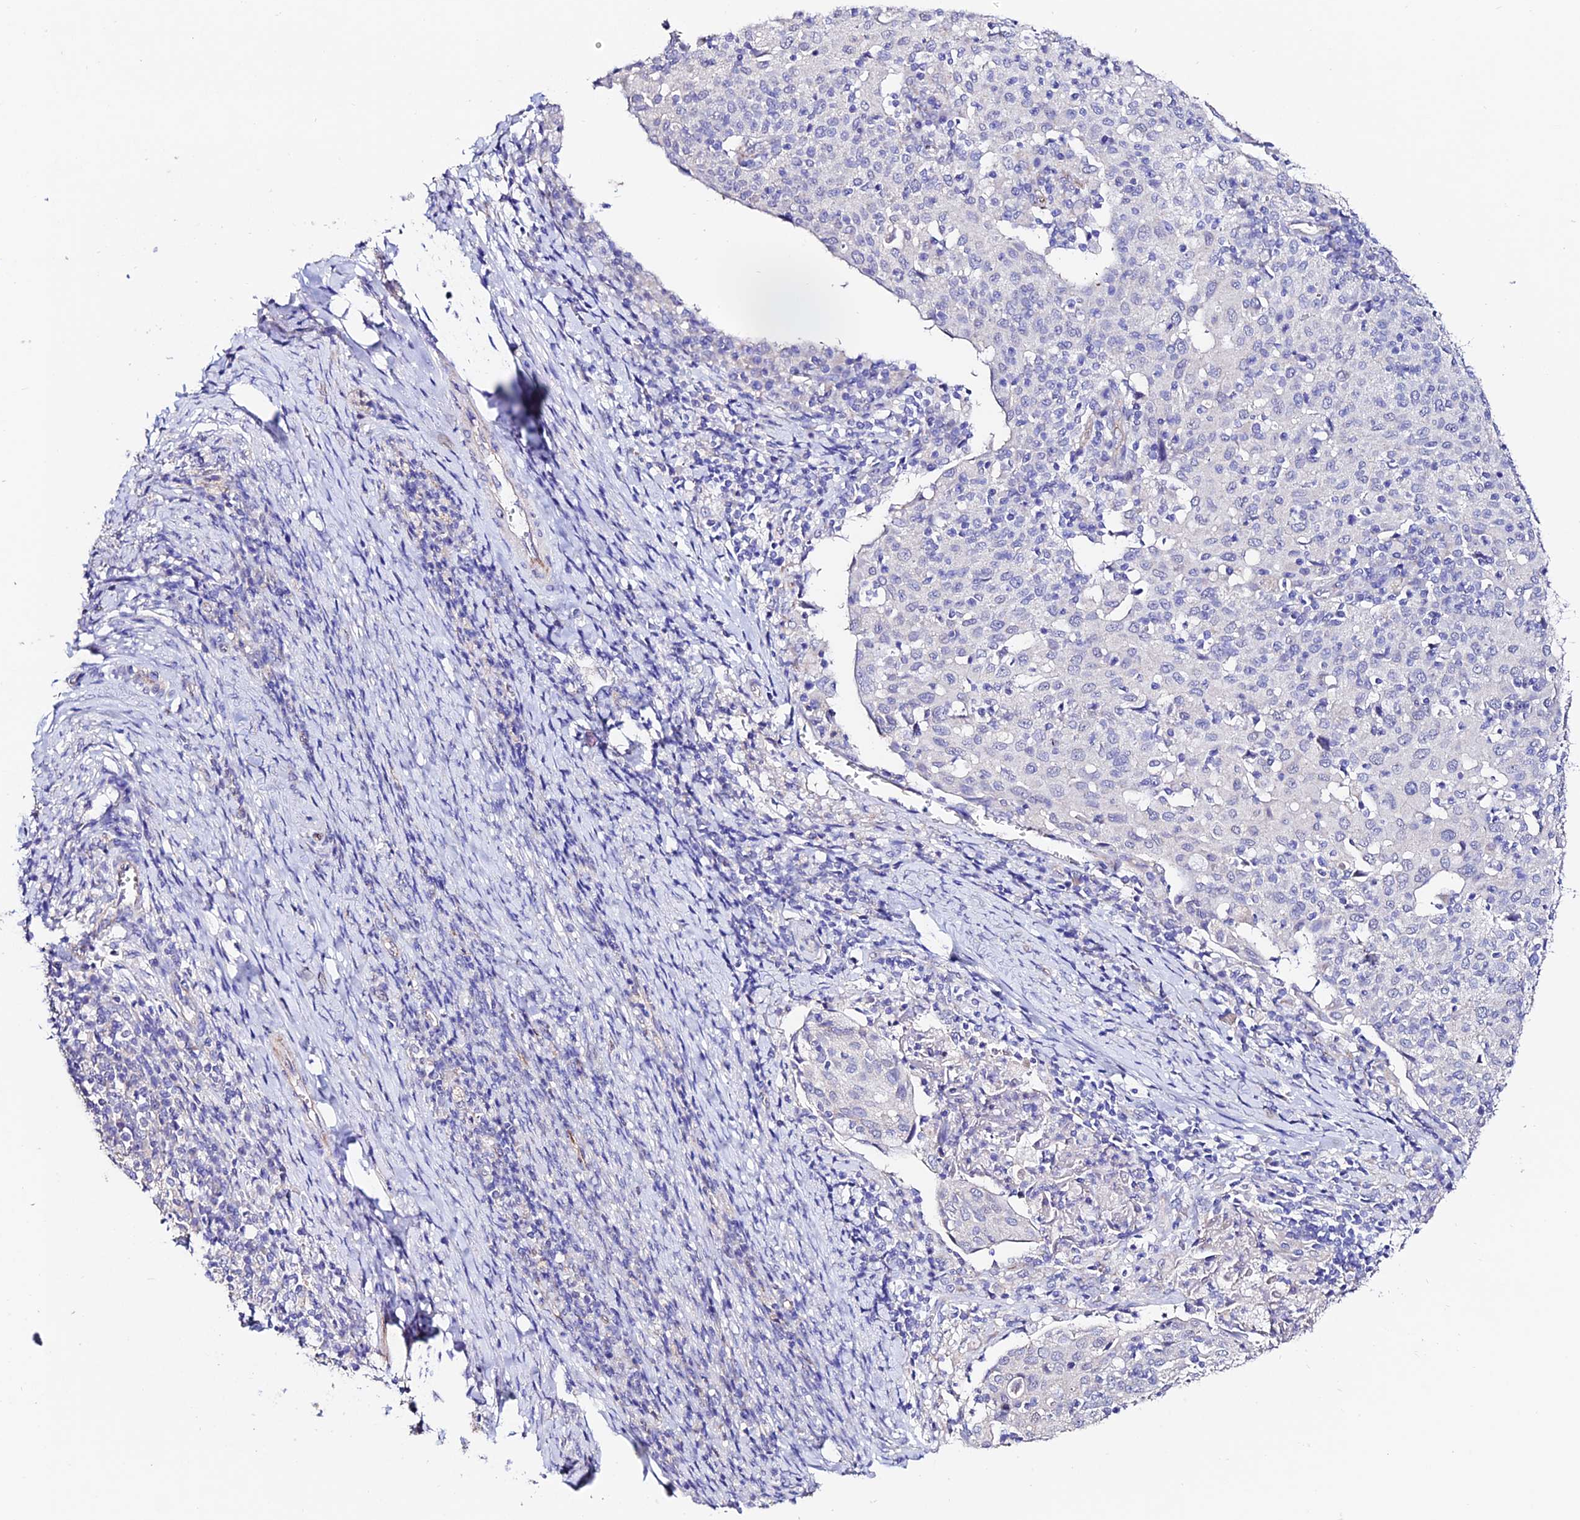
{"staining": {"intensity": "negative", "quantity": "none", "location": "none"}, "tissue": "cervical cancer", "cell_type": "Tumor cells", "image_type": "cancer", "snomed": [{"axis": "morphology", "description": "Squamous cell carcinoma, NOS"}, {"axis": "topography", "description": "Cervix"}], "caption": "Tumor cells are negative for brown protein staining in cervical squamous cell carcinoma.", "gene": "ESM1", "patient": {"sex": "female", "age": 52}}